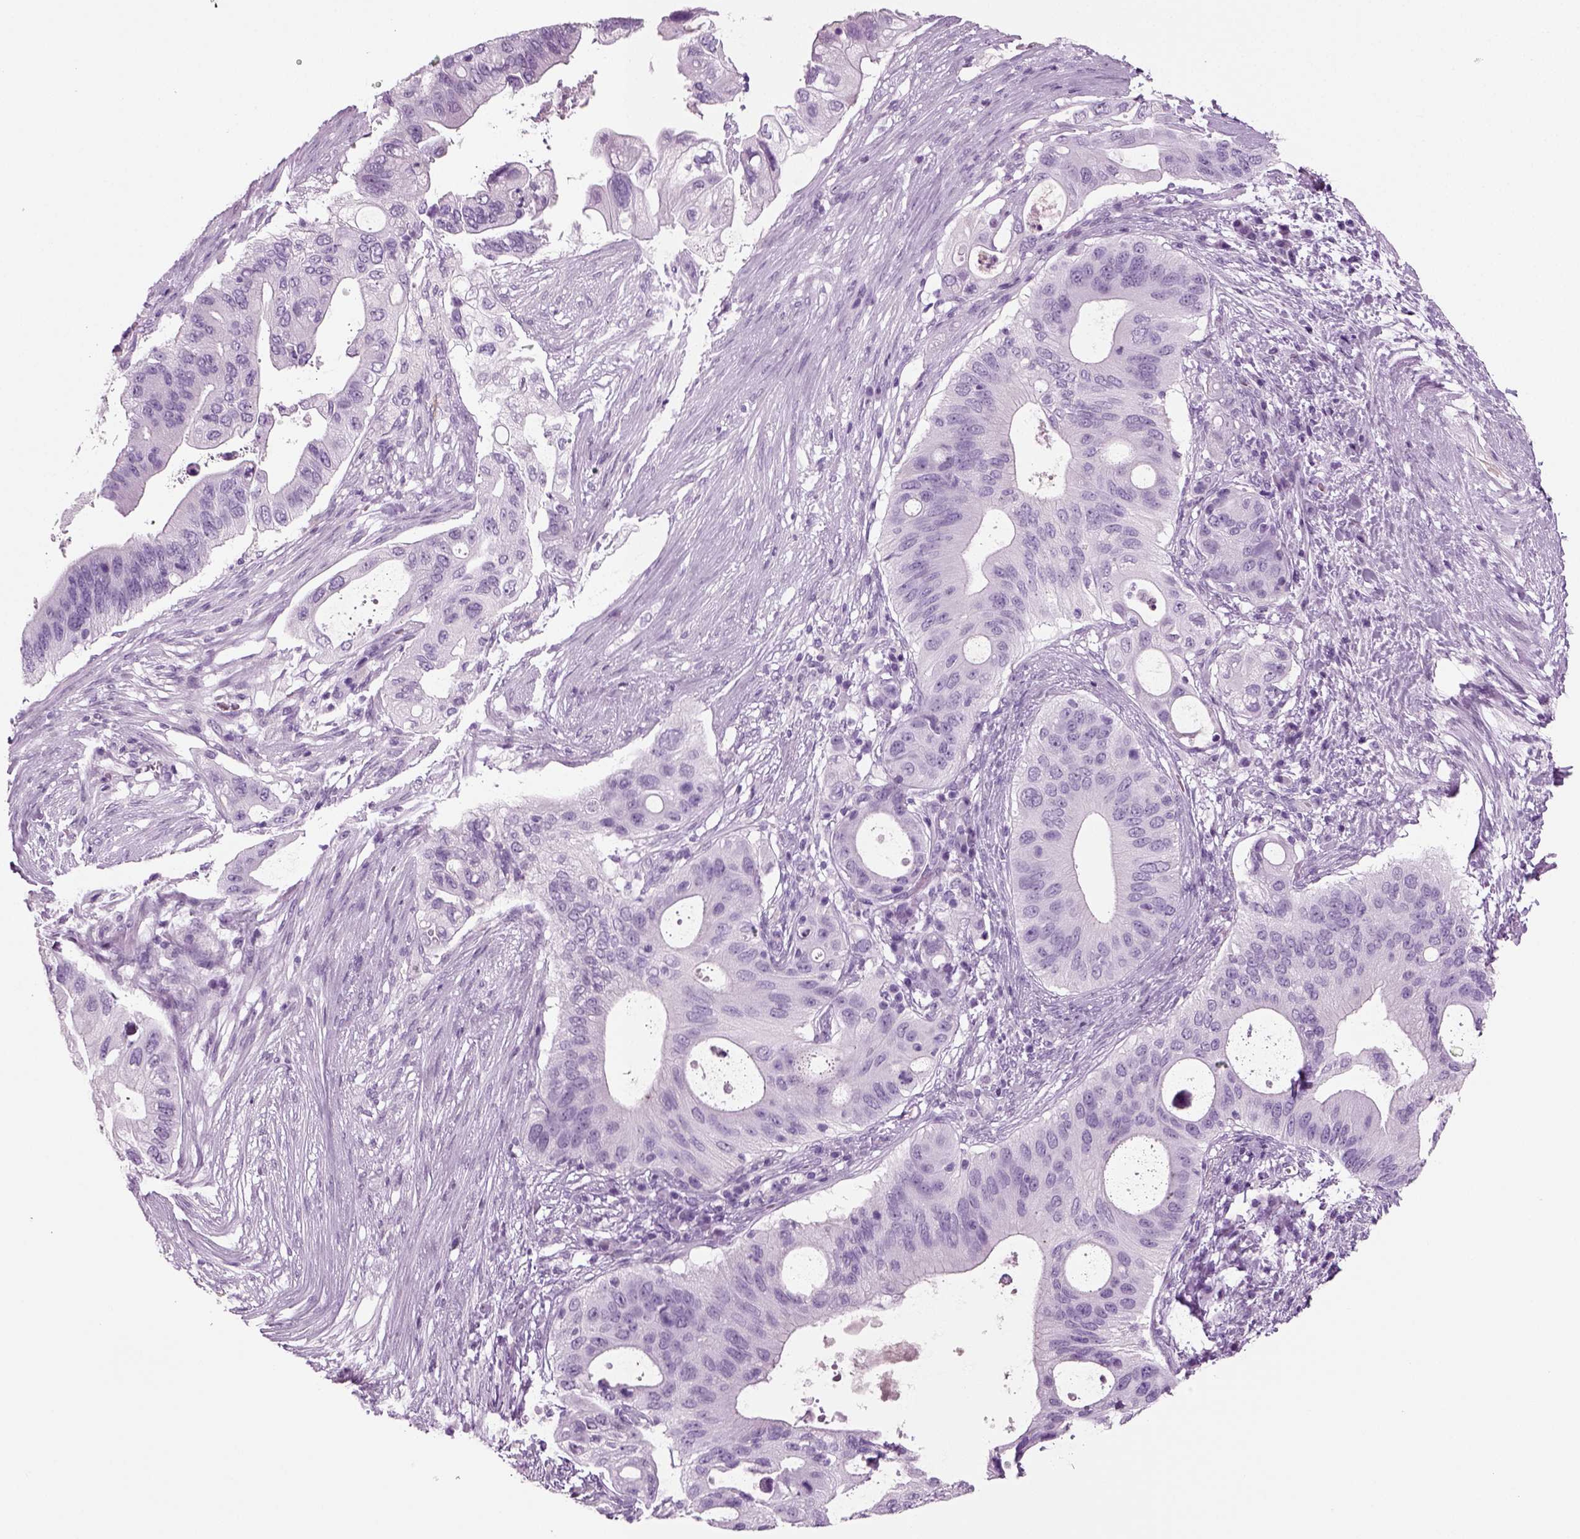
{"staining": {"intensity": "negative", "quantity": "none", "location": "none"}, "tissue": "pancreatic cancer", "cell_type": "Tumor cells", "image_type": "cancer", "snomed": [{"axis": "morphology", "description": "Adenocarcinoma, NOS"}, {"axis": "topography", "description": "Pancreas"}], "caption": "Protein analysis of pancreatic cancer displays no significant positivity in tumor cells.", "gene": "CRABP1", "patient": {"sex": "female", "age": 72}}